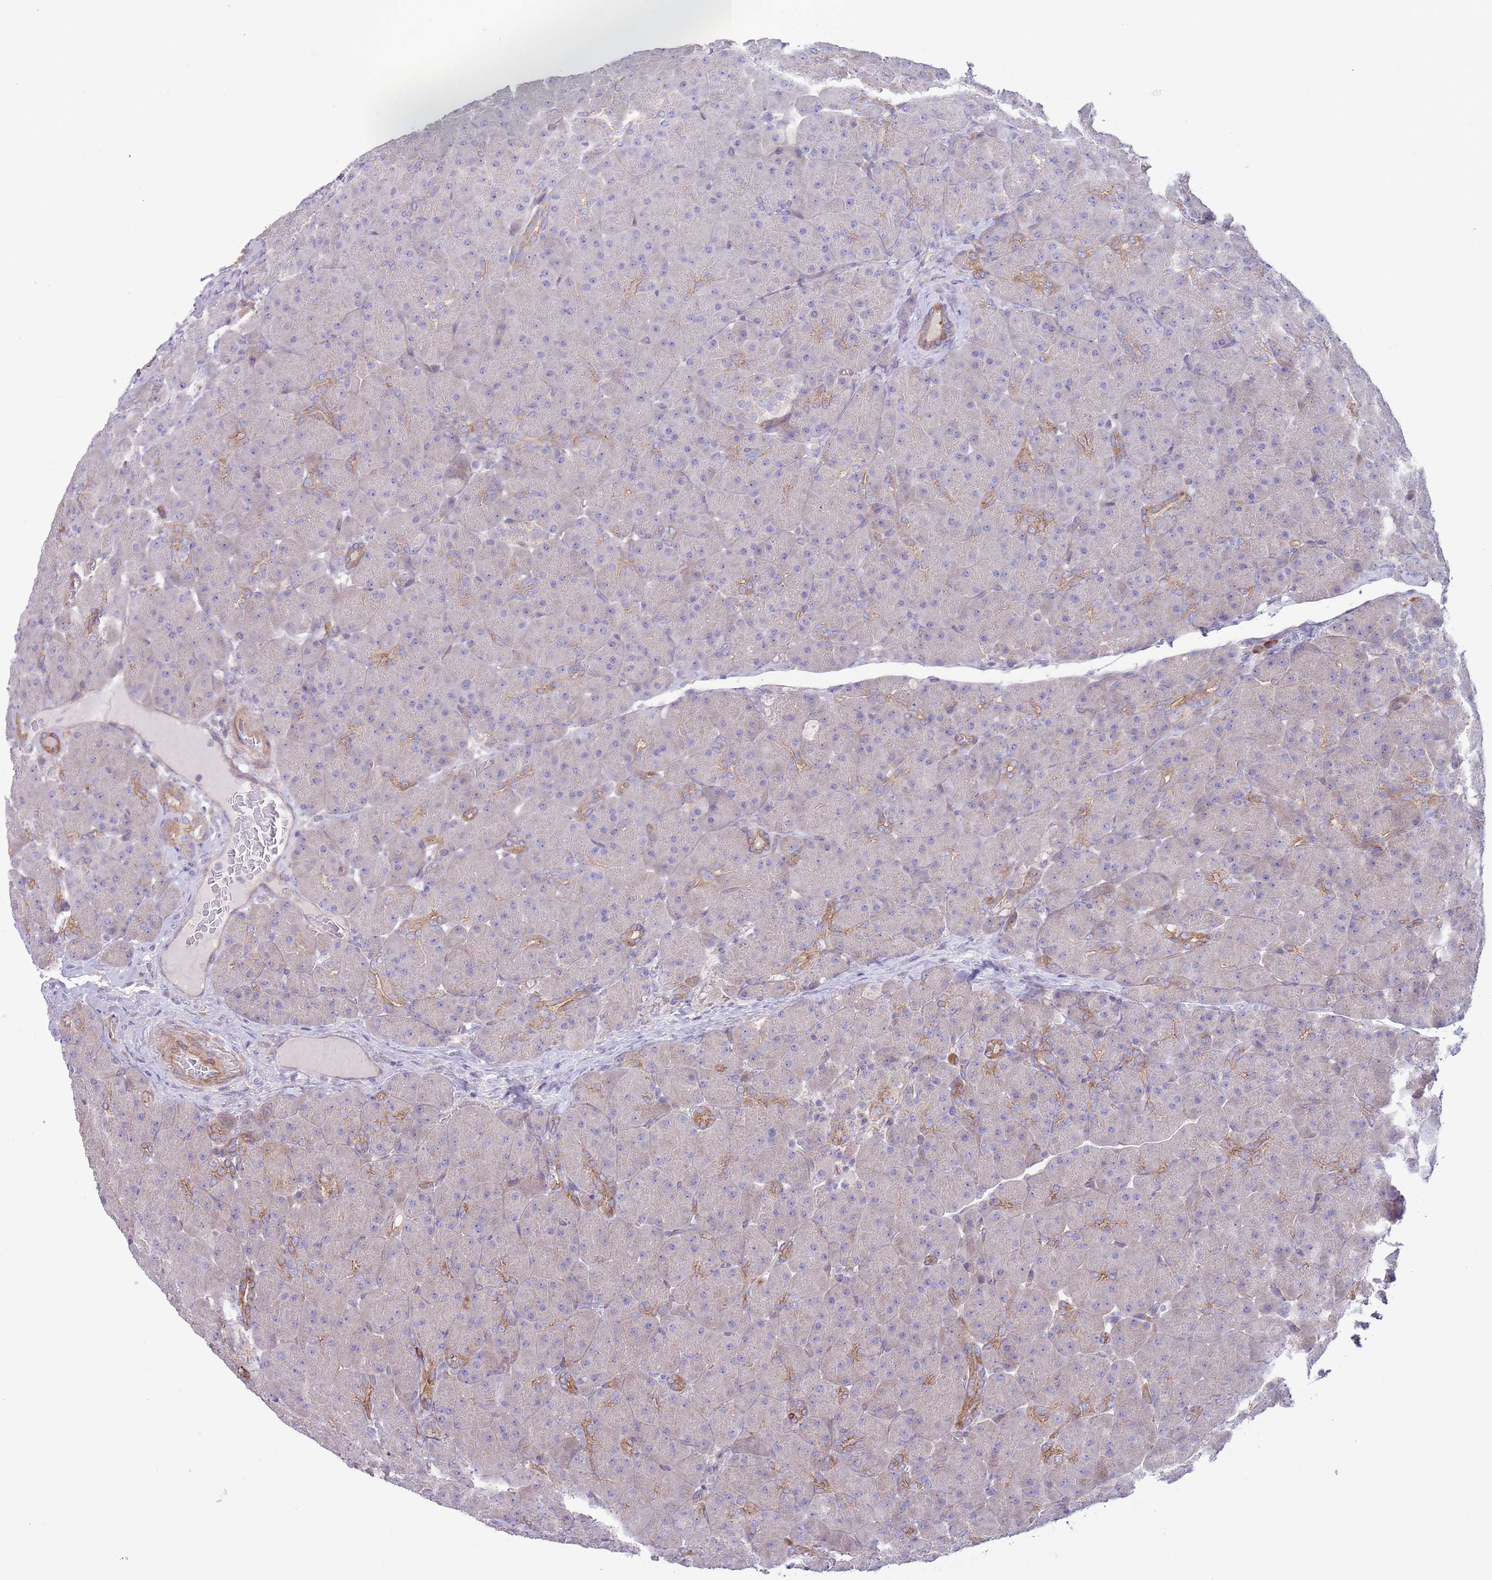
{"staining": {"intensity": "moderate", "quantity": "<25%", "location": "cytoplasmic/membranous"}, "tissue": "pancreas", "cell_type": "Exocrine glandular cells", "image_type": "normal", "snomed": [{"axis": "morphology", "description": "Normal tissue, NOS"}, {"axis": "topography", "description": "Pancreas"}], "caption": "This photomicrograph shows benign pancreas stained with immunohistochemistry (IHC) to label a protein in brown. The cytoplasmic/membranous of exocrine glandular cells show moderate positivity for the protein. Nuclei are counter-stained blue.", "gene": "TOMM5", "patient": {"sex": "male", "age": 66}}